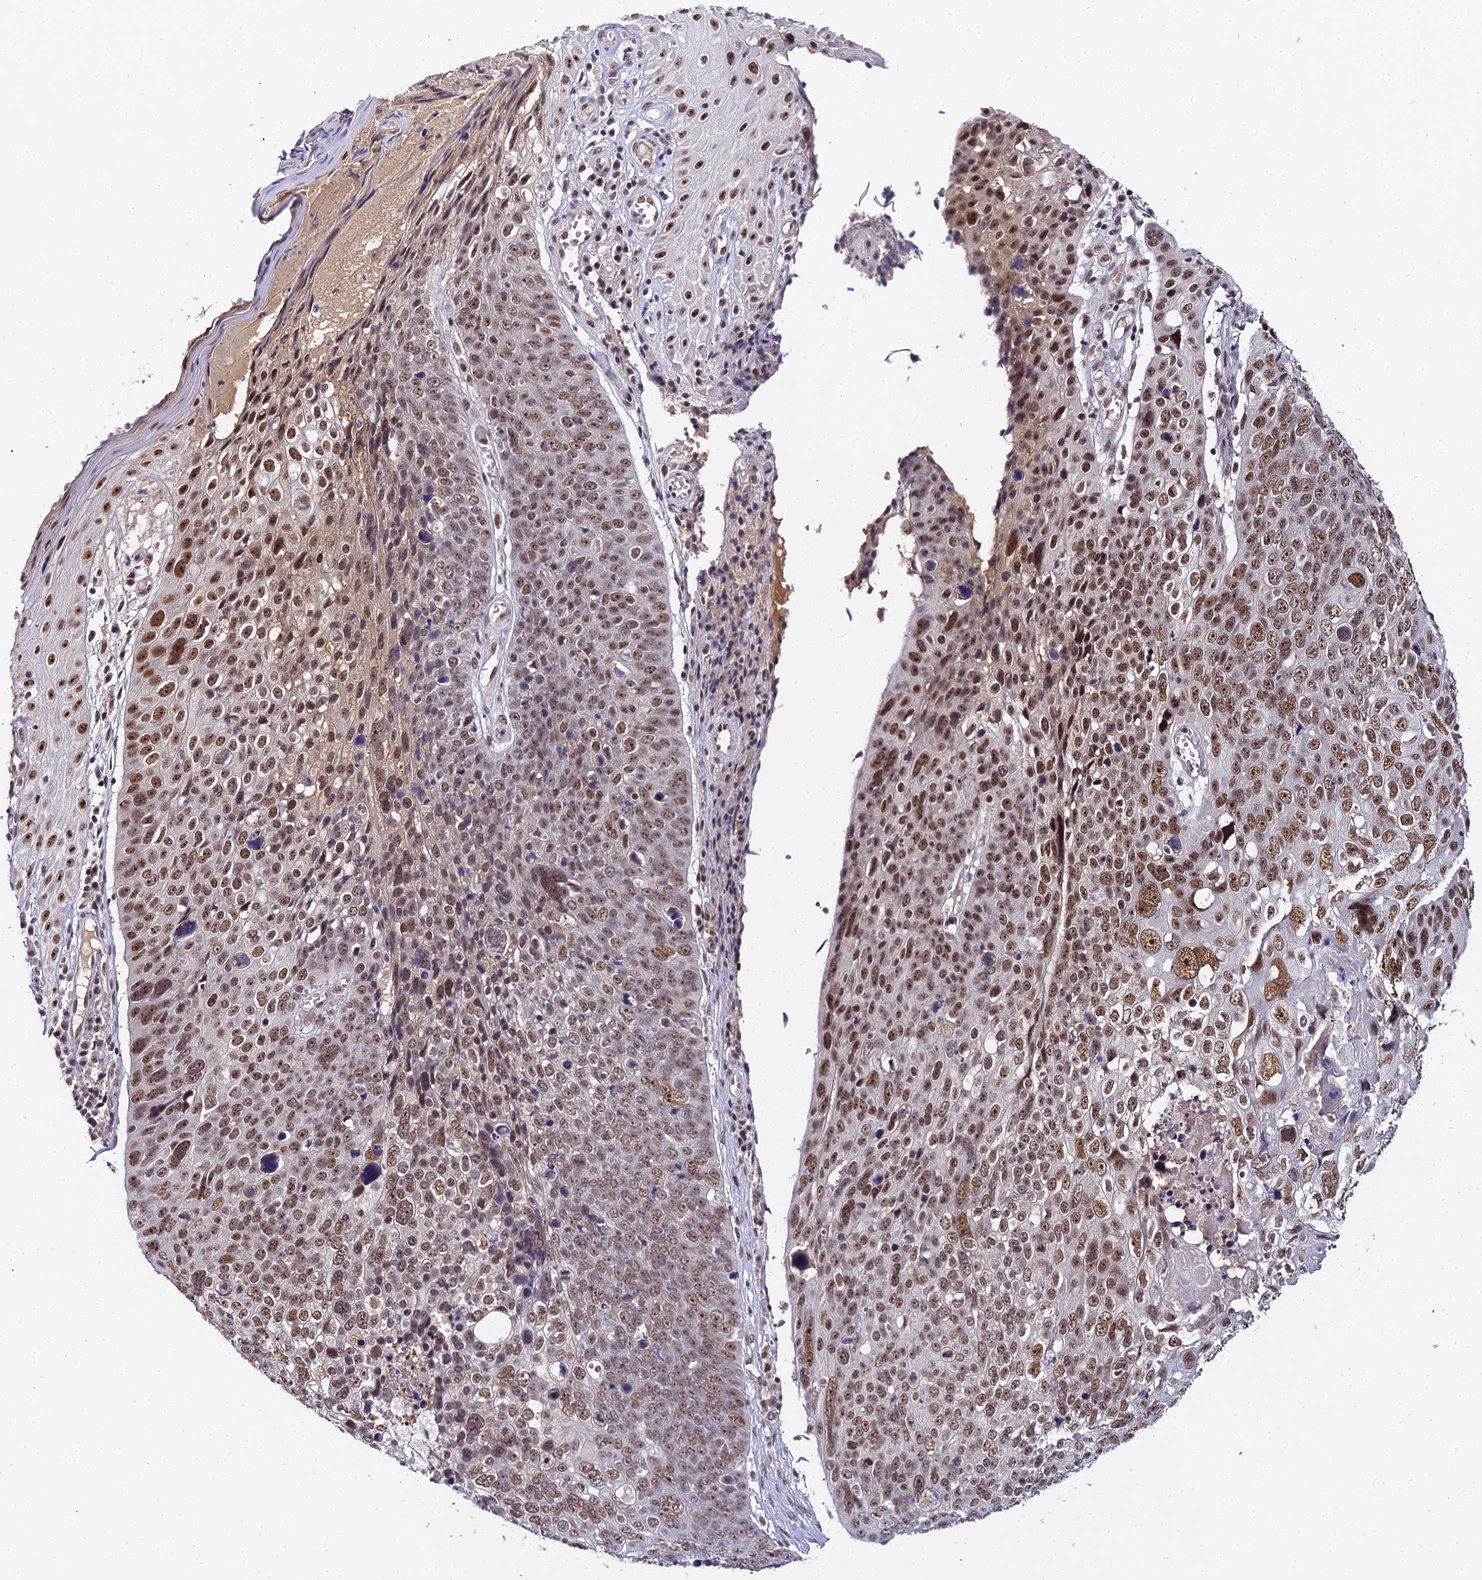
{"staining": {"intensity": "moderate", "quantity": ">75%", "location": "nuclear"}, "tissue": "skin cancer", "cell_type": "Tumor cells", "image_type": "cancer", "snomed": [{"axis": "morphology", "description": "Squamous cell carcinoma, NOS"}, {"axis": "topography", "description": "Skin"}], "caption": "Immunohistochemistry photomicrograph of neoplastic tissue: human skin cancer stained using immunohistochemistry (IHC) exhibits medium levels of moderate protein expression localized specifically in the nuclear of tumor cells, appearing as a nuclear brown color.", "gene": "EXOSC3", "patient": {"sex": "male", "age": 71}}